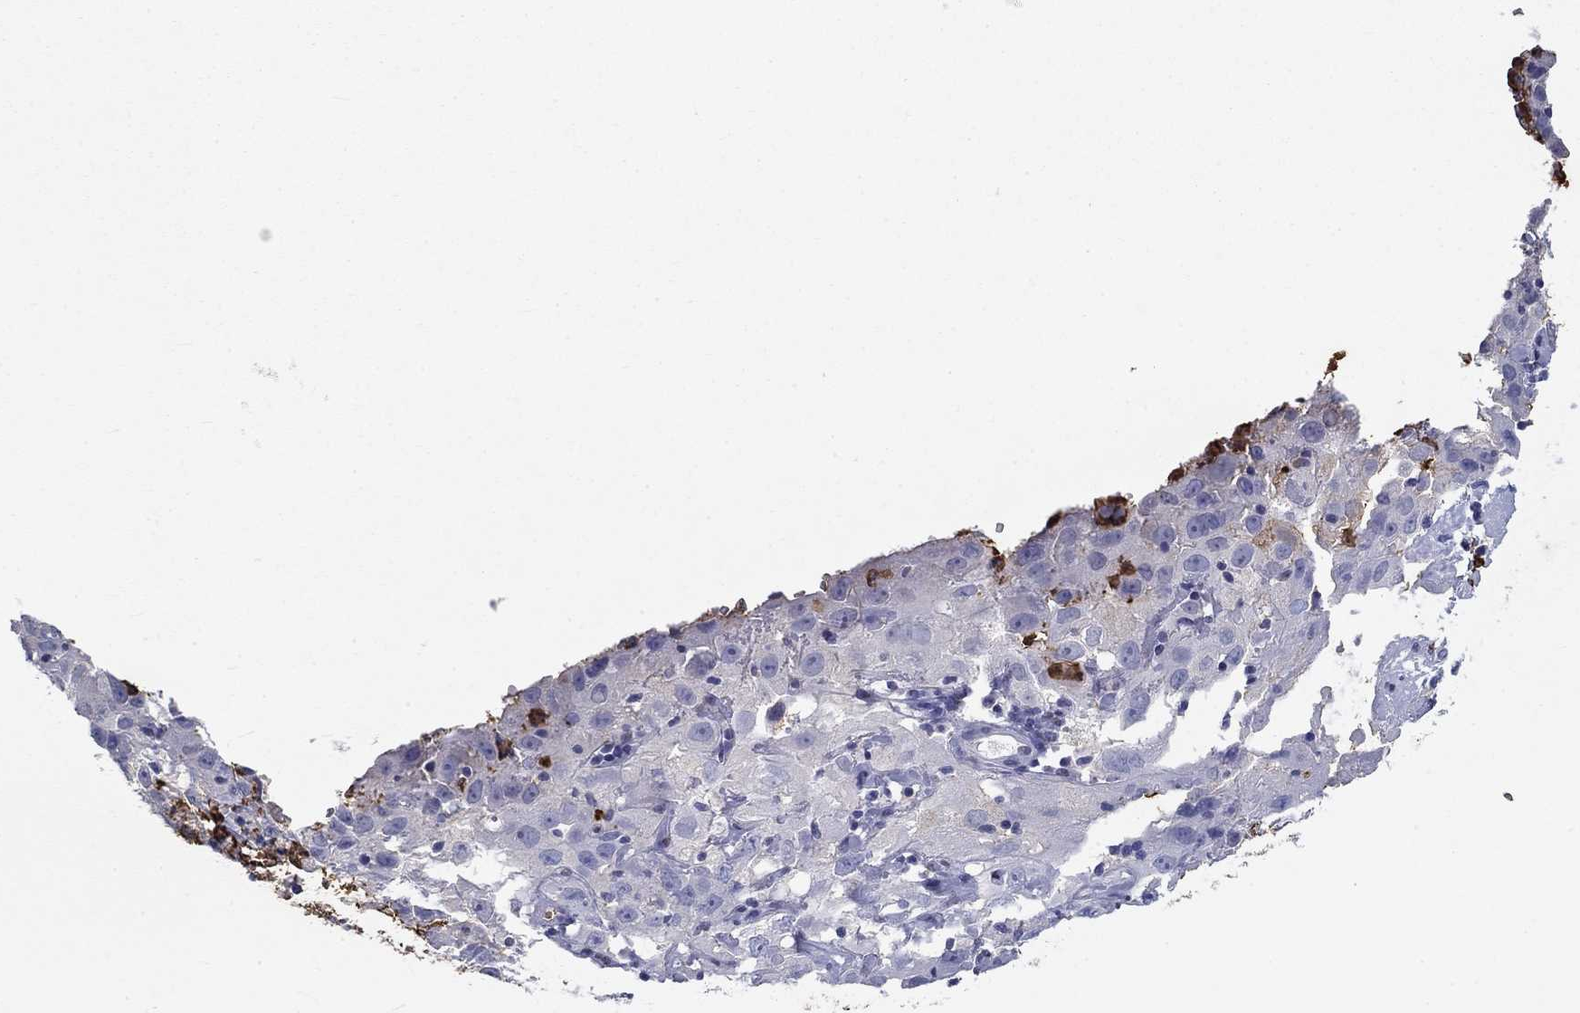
{"staining": {"intensity": "negative", "quantity": "none", "location": "none"}, "tissue": "cervical cancer", "cell_type": "Tumor cells", "image_type": "cancer", "snomed": [{"axis": "morphology", "description": "Squamous cell carcinoma, NOS"}, {"axis": "topography", "description": "Cervix"}], "caption": "This is an immunohistochemistry image of cervical cancer (squamous cell carcinoma). There is no positivity in tumor cells.", "gene": "IGSF8", "patient": {"sex": "female", "age": 32}}